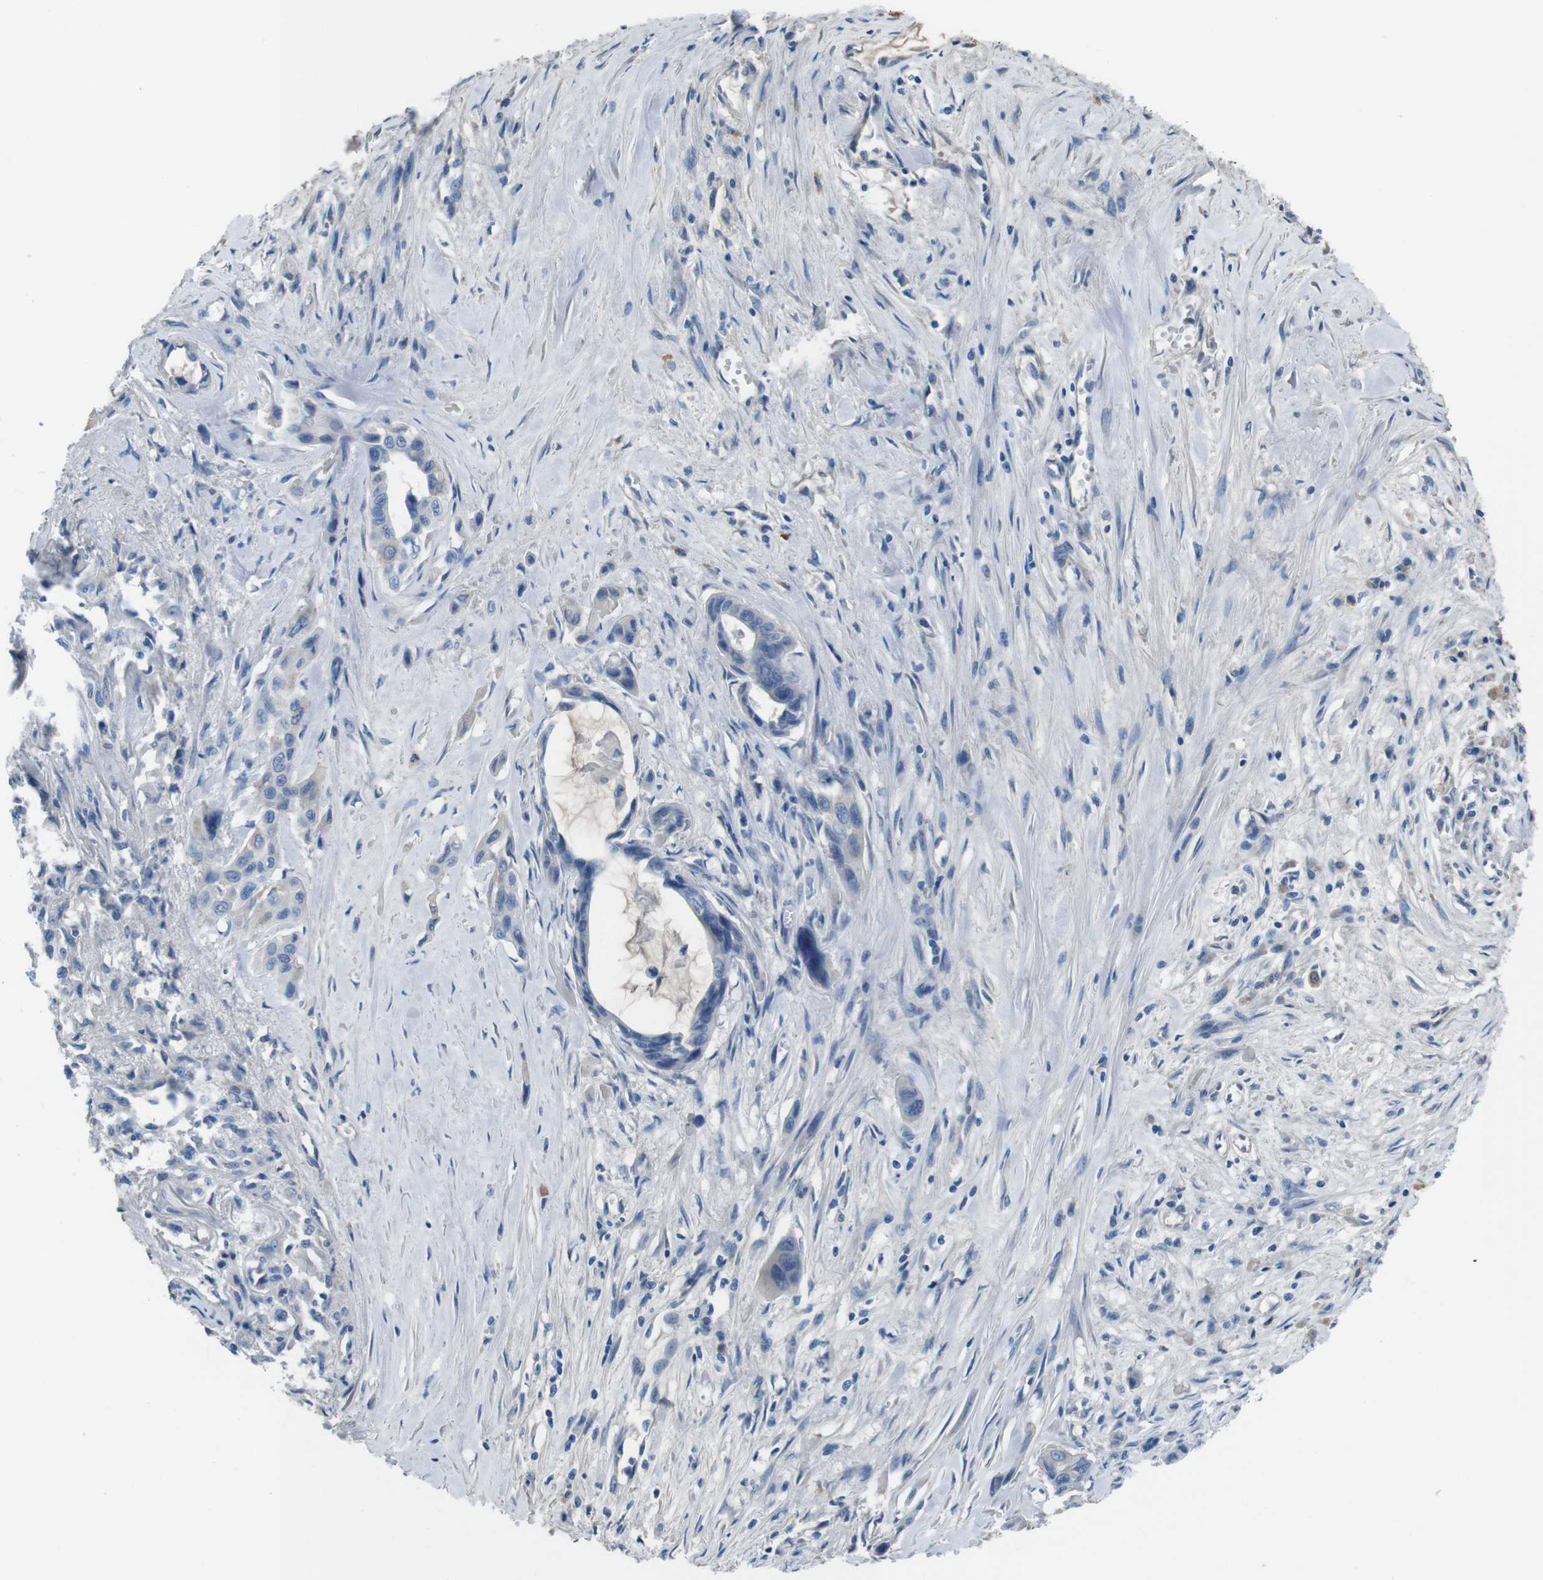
{"staining": {"intensity": "negative", "quantity": "none", "location": "none"}, "tissue": "pancreatic cancer", "cell_type": "Tumor cells", "image_type": "cancer", "snomed": [{"axis": "morphology", "description": "Adenocarcinoma, NOS"}, {"axis": "topography", "description": "Pancreas"}], "caption": "Immunohistochemistry (IHC) of human pancreatic cancer displays no expression in tumor cells.", "gene": "LEP", "patient": {"sex": "male", "age": 73}}